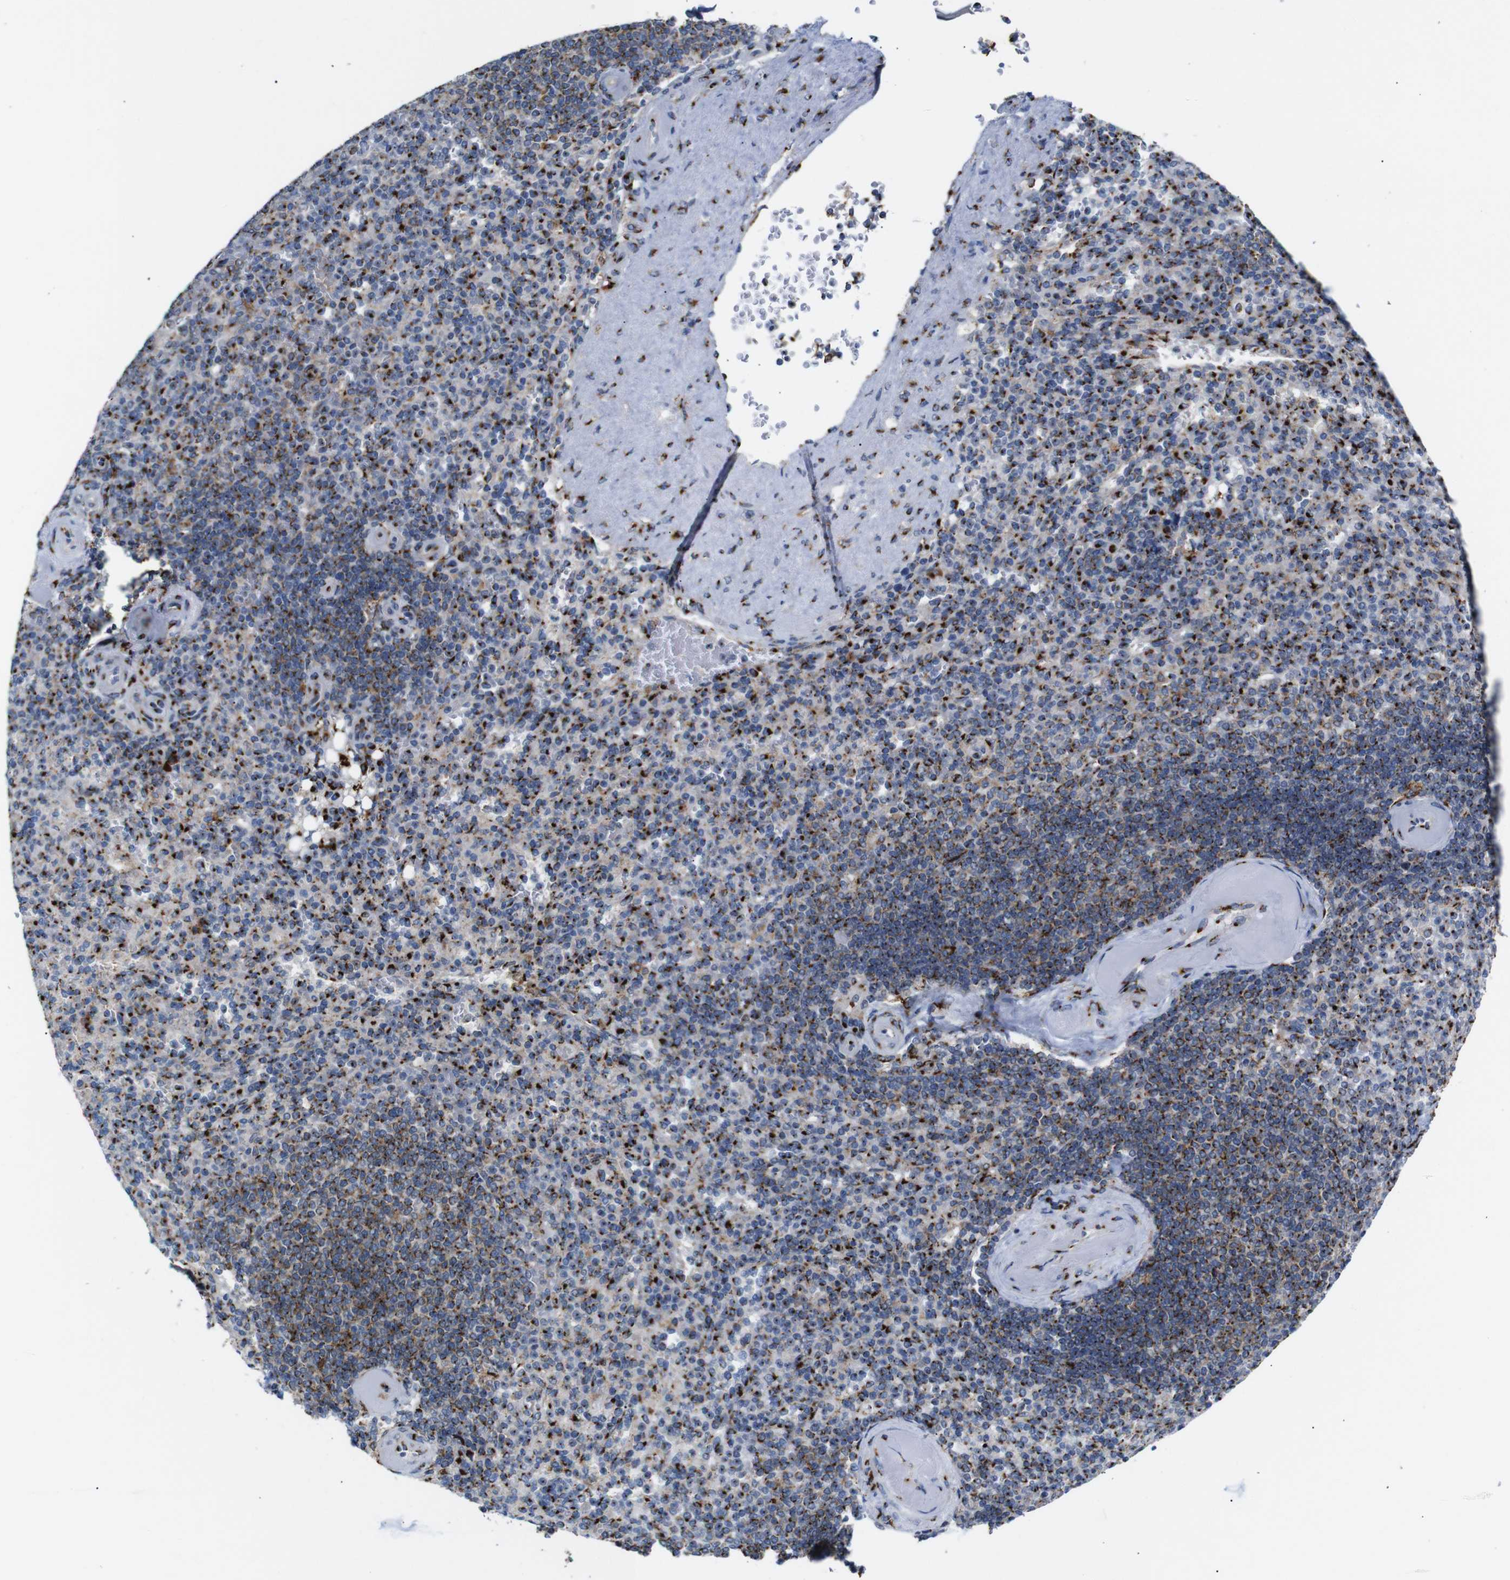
{"staining": {"intensity": "strong", "quantity": ">75%", "location": "cytoplasmic/membranous"}, "tissue": "spleen", "cell_type": "Cells in red pulp", "image_type": "normal", "snomed": [{"axis": "morphology", "description": "Normal tissue, NOS"}, {"axis": "topography", "description": "Spleen"}], "caption": "Brown immunohistochemical staining in normal spleen demonstrates strong cytoplasmic/membranous staining in approximately >75% of cells in red pulp.", "gene": "TGOLN2", "patient": {"sex": "female", "age": 74}}